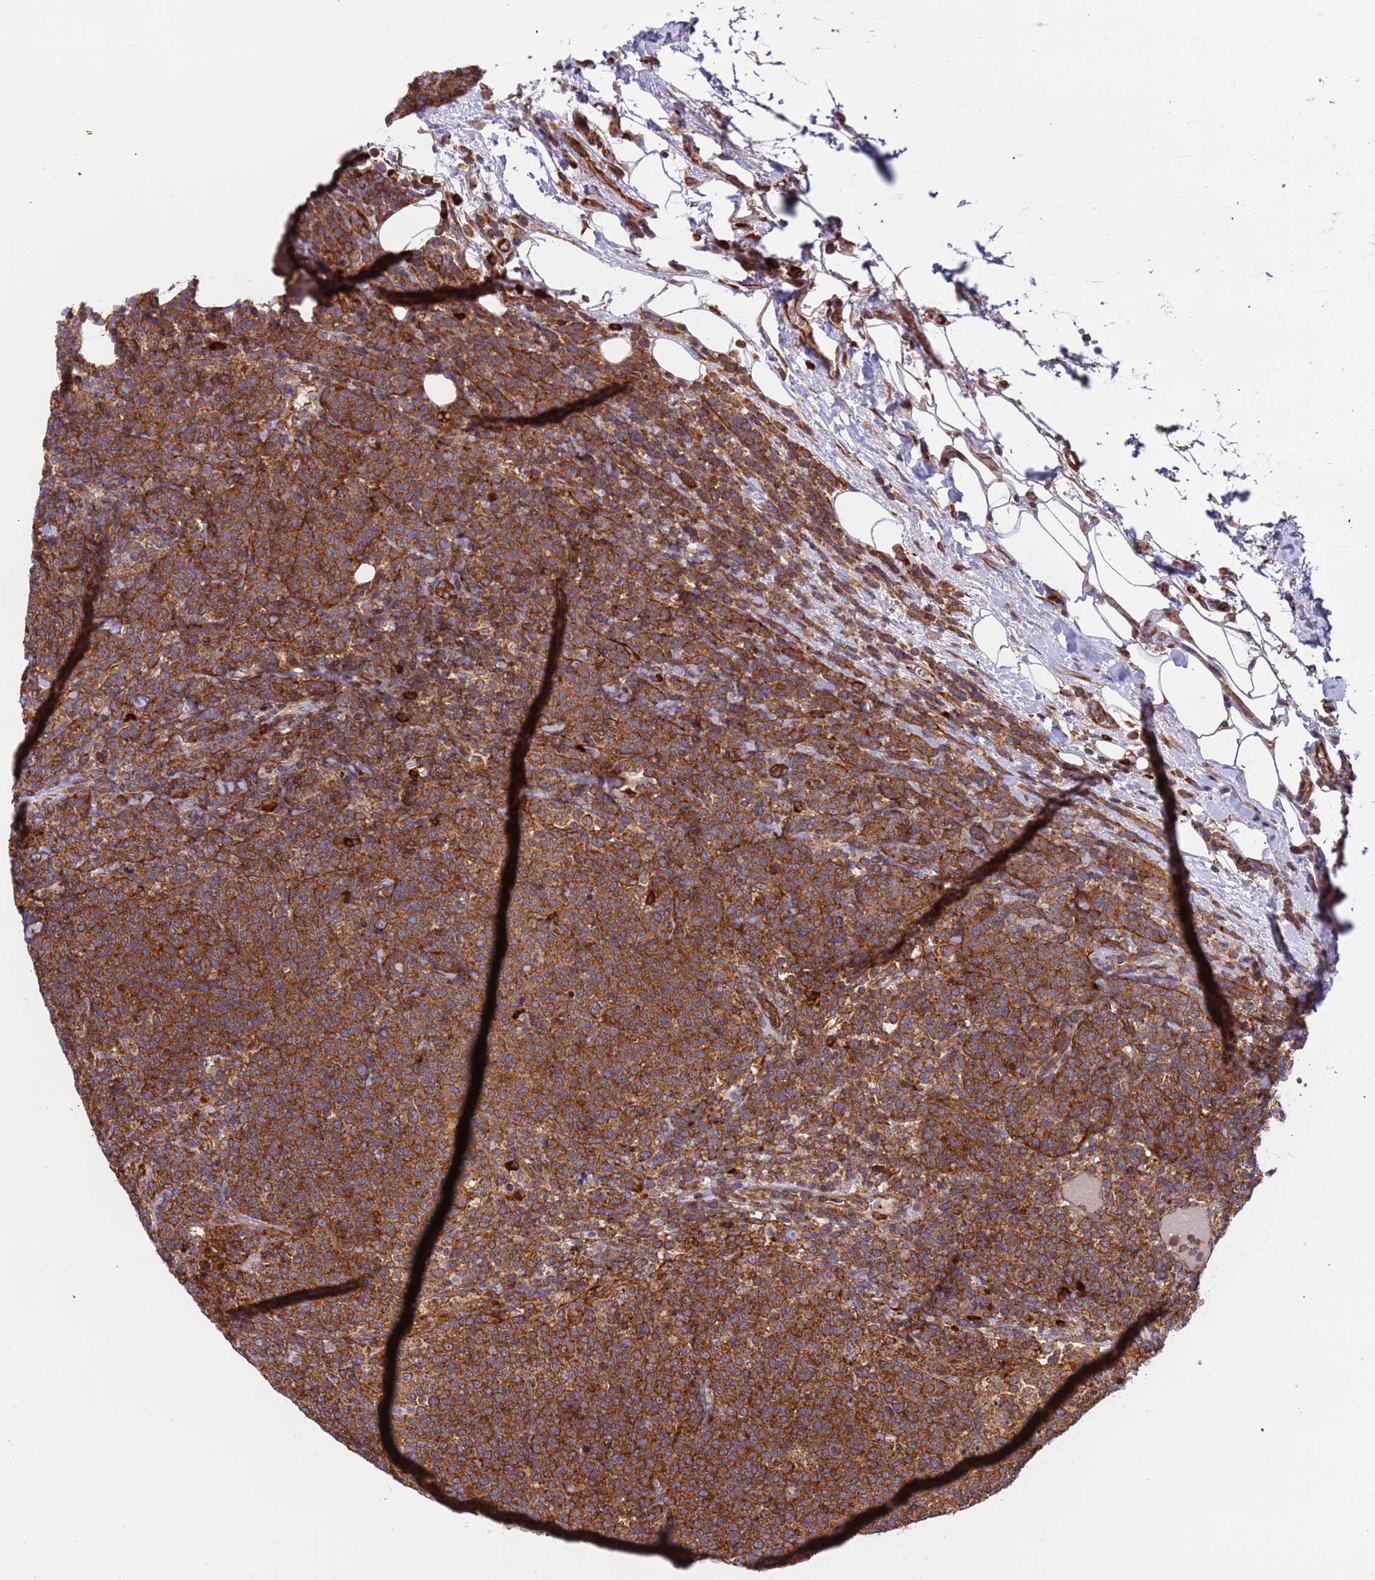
{"staining": {"intensity": "strong", "quantity": ">75%", "location": "cytoplasmic/membranous"}, "tissue": "lymphoma", "cell_type": "Tumor cells", "image_type": "cancer", "snomed": [{"axis": "morphology", "description": "Malignant lymphoma, non-Hodgkin's type, High grade"}, {"axis": "topography", "description": "Lymph node"}], "caption": "An image of human malignant lymphoma, non-Hodgkin's type (high-grade) stained for a protein displays strong cytoplasmic/membranous brown staining in tumor cells.", "gene": "RPL36", "patient": {"sex": "male", "age": 61}}